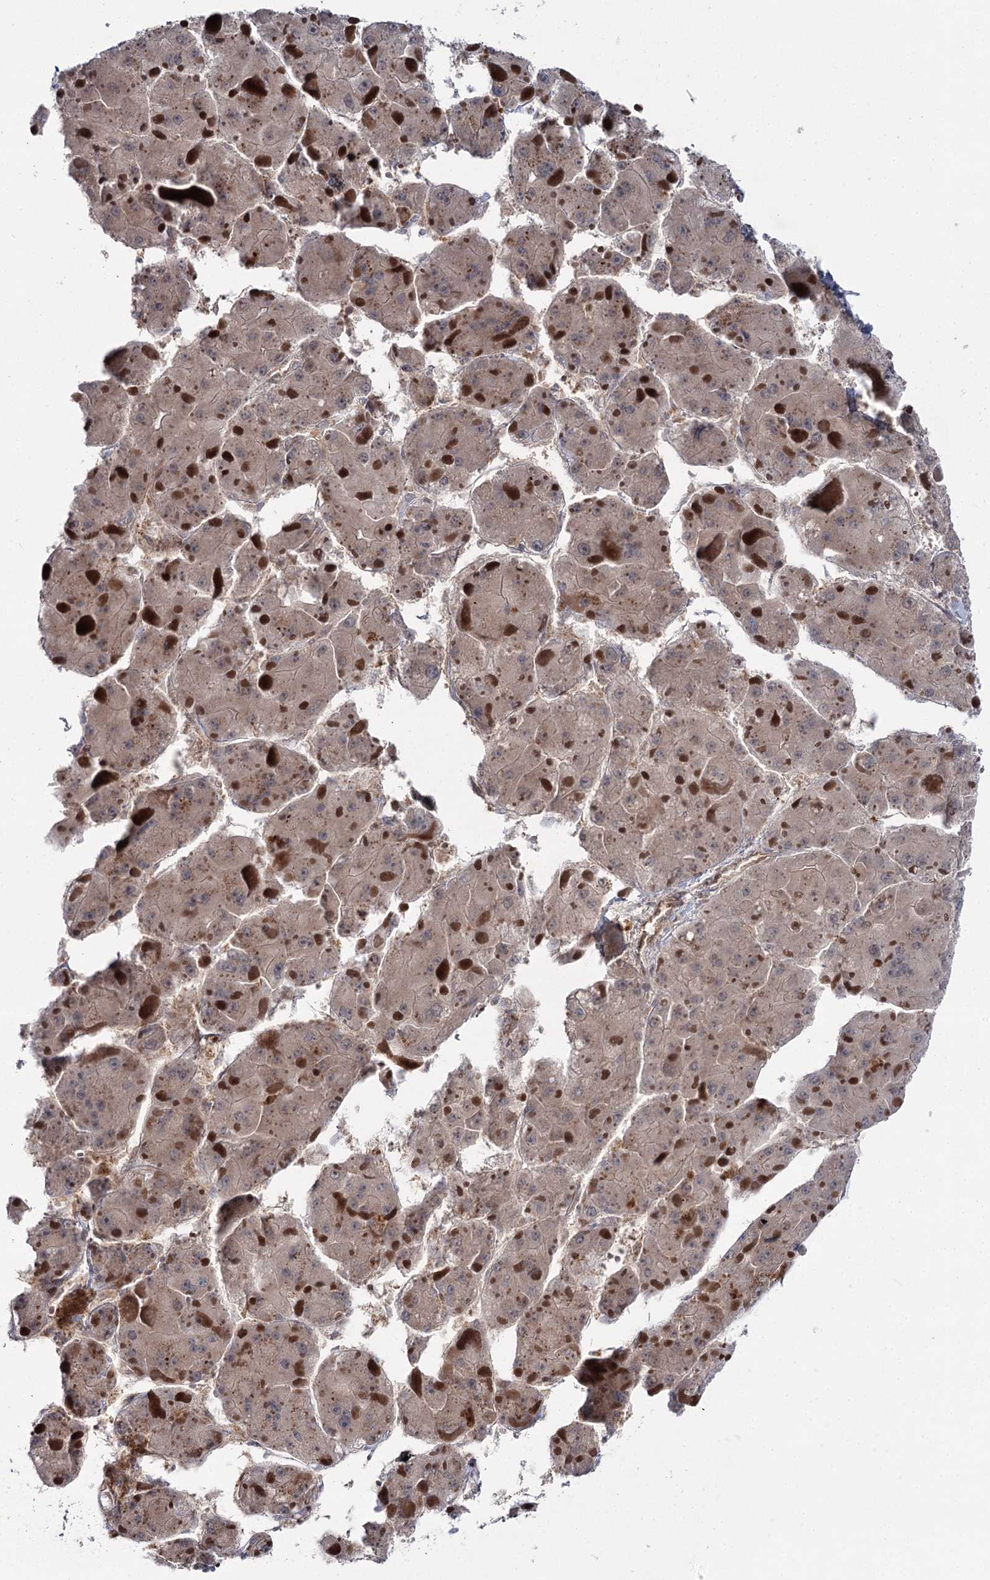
{"staining": {"intensity": "weak", "quantity": ">75%", "location": "cytoplasmic/membranous"}, "tissue": "liver cancer", "cell_type": "Tumor cells", "image_type": "cancer", "snomed": [{"axis": "morphology", "description": "Carcinoma, Hepatocellular, NOS"}, {"axis": "topography", "description": "Liver"}], "caption": "Immunohistochemical staining of liver hepatocellular carcinoma shows weak cytoplasmic/membranous protein expression in approximately >75% of tumor cells. (IHC, brightfield microscopy, high magnification).", "gene": "WDR44", "patient": {"sex": "female", "age": 73}}